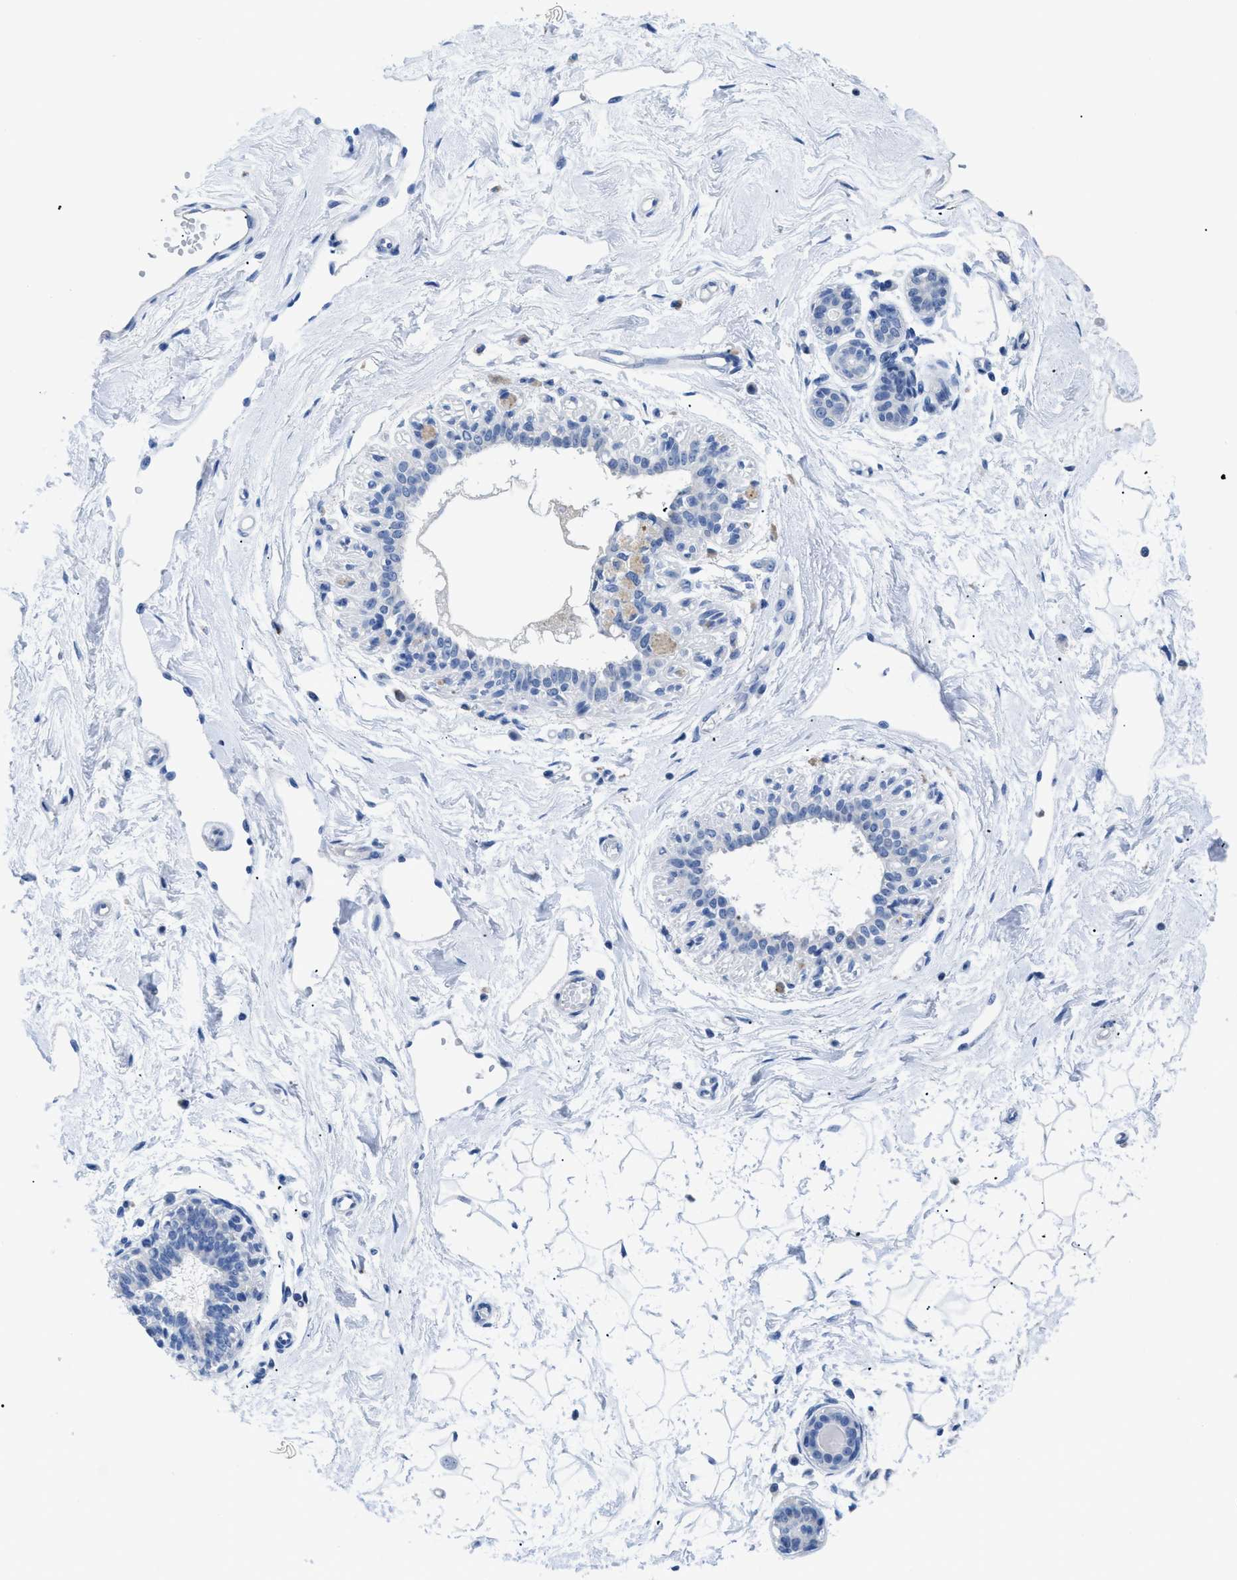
{"staining": {"intensity": "negative", "quantity": "none", "location": "none"}, "tissue": "breast", "cell_type": "Adipocytes", "image_type": "normal", "snomed": [{"axis": "morphology", "description": "Normal tissue, NOS"}, {"axis": "topography", "description": "Breast"}], "caption": "The photomicrograph shows no staining of adipocytes in benign breast.", "gene": "APOBEC2", "patient": {"sex": "female", "age": 45}}